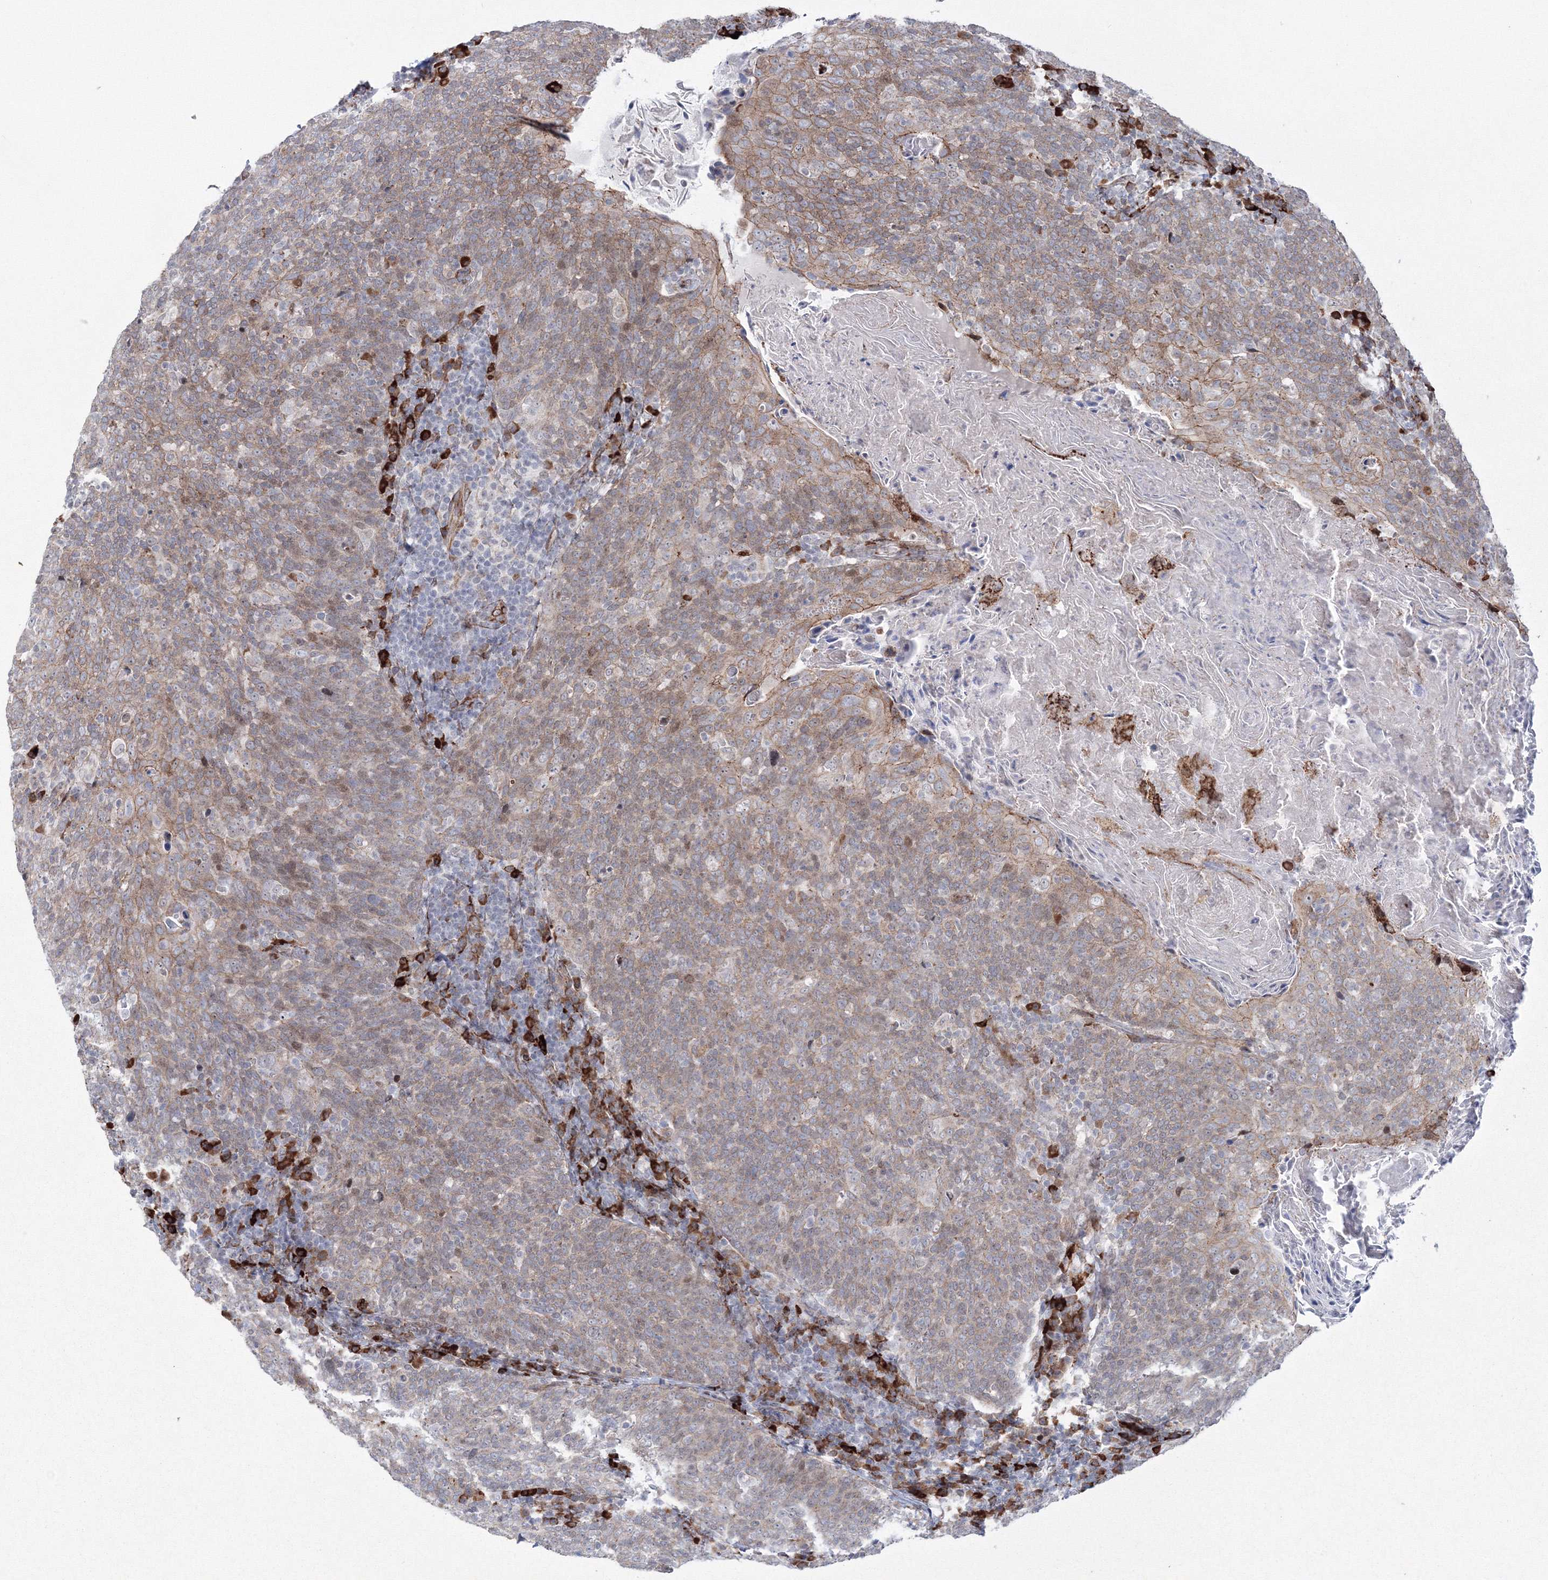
{"staining": {"intensity": "moderate", "quantity": ">75%", "location": "cytoplasmic/membranous,nuclear"}, "tissue": "head and neck cancer", "cell_type": "Tumor cells", "image_type": "cancer", "snomed": [{"axis": "morphology", "description": "Squamous cell carcinoma, NOS"}, {"axis": "morphology", "description": "Squamous cell carcinoma, metastatic, NOS"}, {"axis": "topography", "description": "Lymph node"}, {"axis": "topography", "description": "Head-Neck"}], "caption": "Immunohistochemistry (IHC) micrograph of neoplastic tissue: head and neck squamous cell carcinoma stained using immunohistochemistry demonstrates medium levels of moderate protein expression localized specifically in the cytoplasmic/membranous and nuclear of tumor cells, appearing as a cytoplasmic/membranous and nuclear brown color.", "gene": "EFCAB12", "patient": {"sex": "male", "age": 62}}